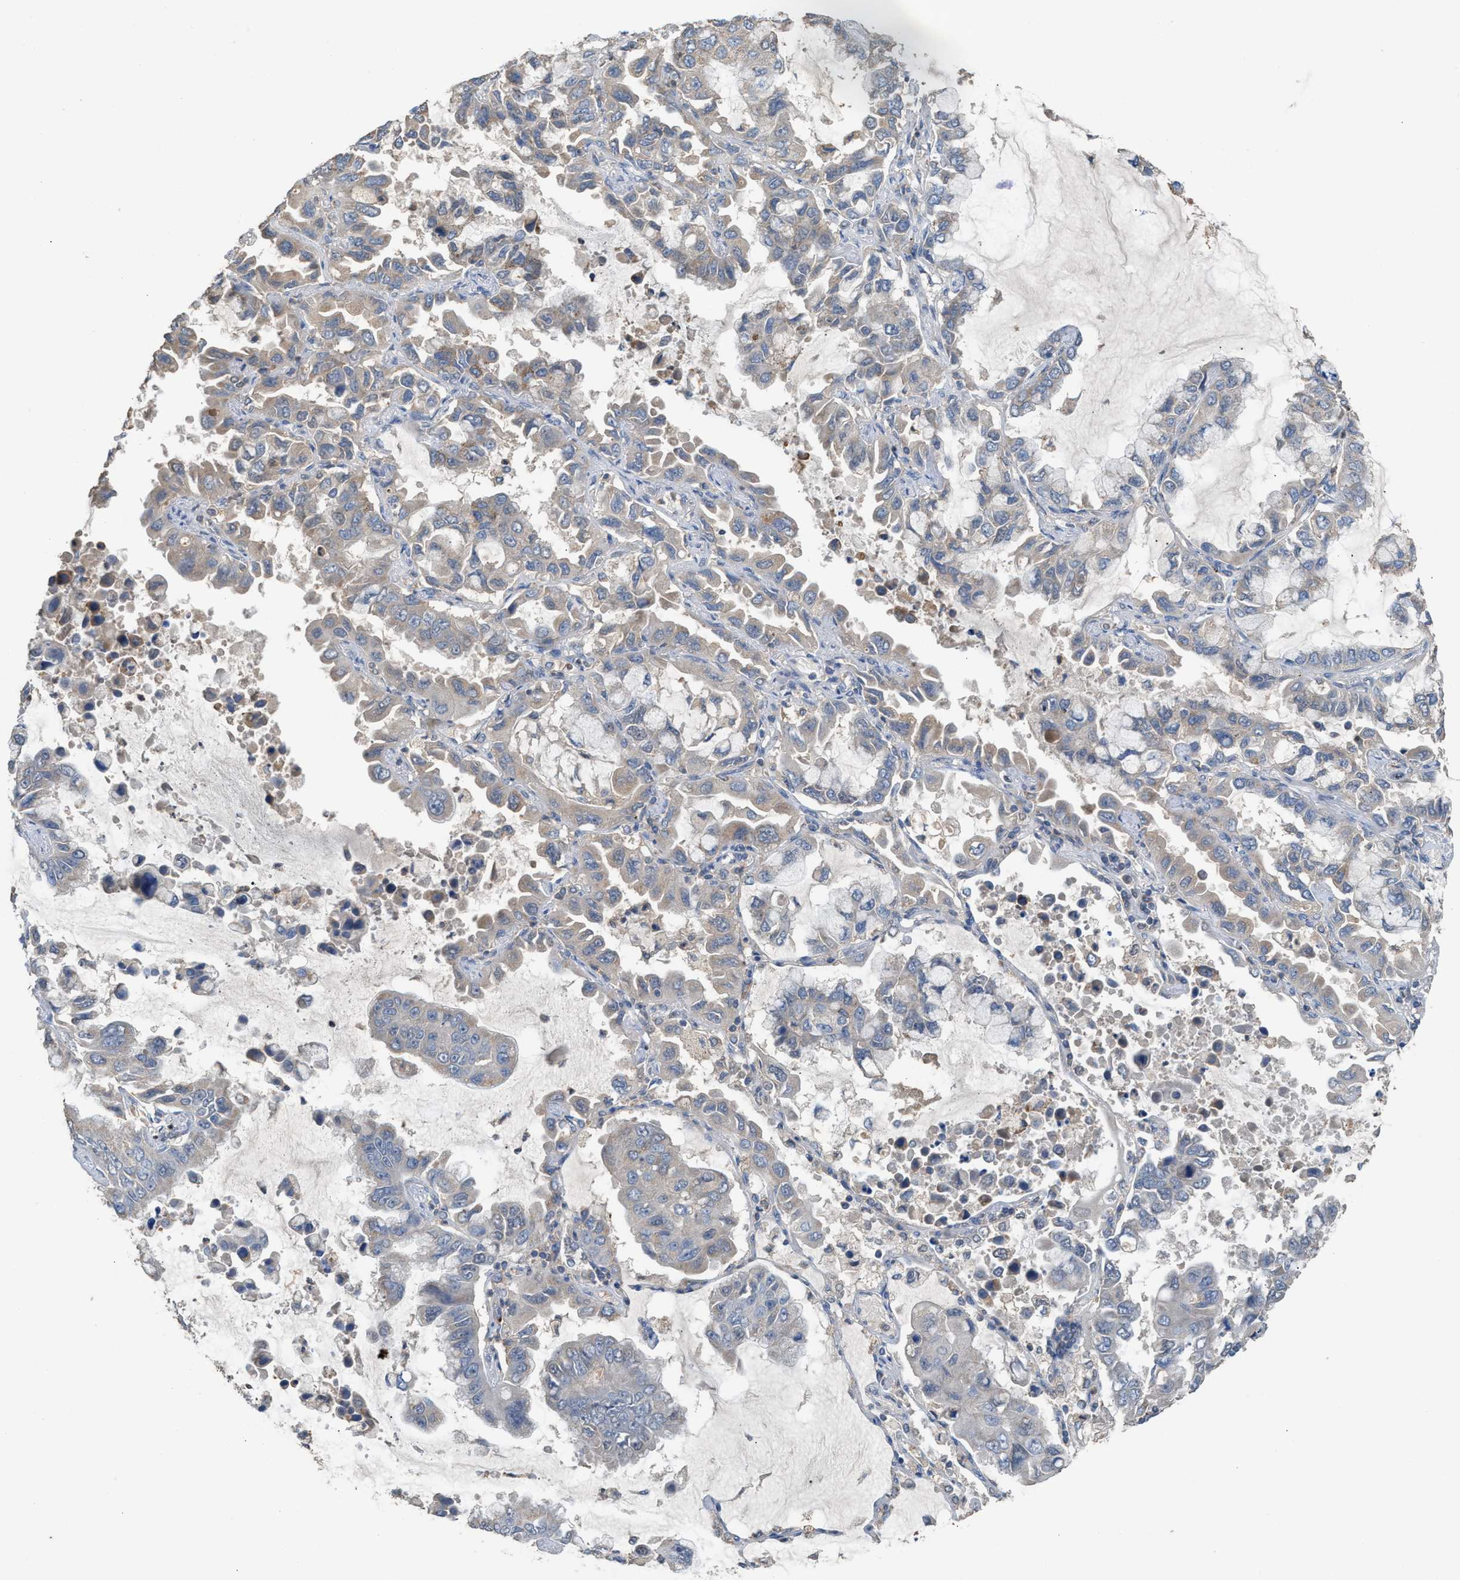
{"staining": {"intensity": "weak", "quantity": "25%-75%", "location": "cytoplasmic/membranous"}, "tissue": "lung cancer", "cell_type": "Tumor cells", "image_type": "cancer", "snomed": [{"axis": "morphology", "description": "Adenocarcinoma, NOS"}, {"axis": "topography", "description": "Lung"}], "caption": "An immunohistochemistry (IHC) micrograph of tumor tissue is shown. Protein staining in brown highlights weak cytoplasmic/membranous positivity in adenocarcinoma (lung) within tumor cells. Nuclei are stained in blue.", "gene": "TPK1", "patient": {"sex": "male", "age": 64}}